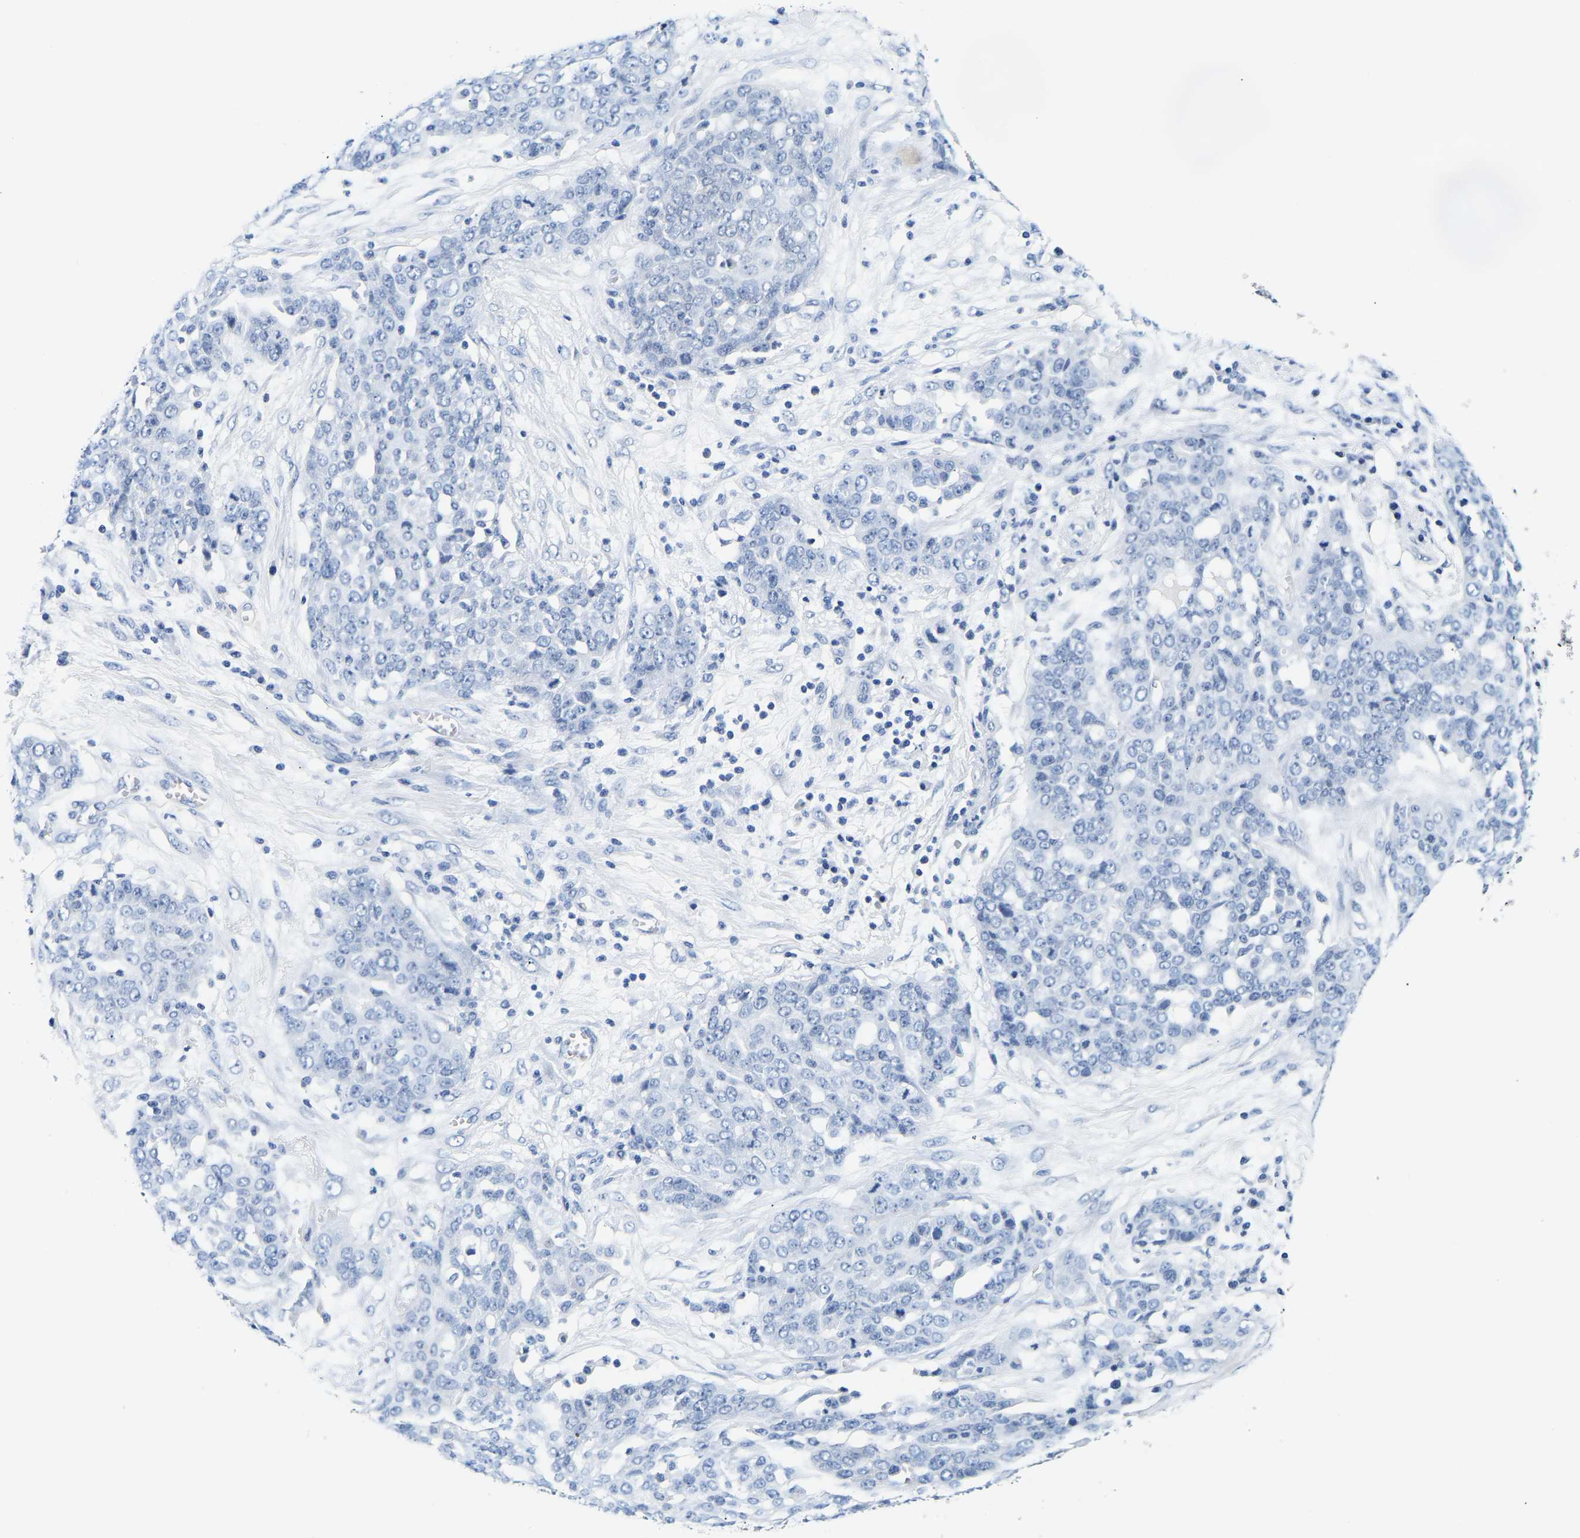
{"staining": {"intensity": "negative", "quantity": "none", "location": "none"}, "tissue": "ovarian cancer", "cell_type": "Tumor cells", "image_type": "cancer", "snomed": [{"axis": "morphology", "description": "Cystadenocarcinoma, serous, NOS"}, {"axis": "topography", "description": "Soft tissue"}, {"axis": "topography", "description": "Ovary"}], "caption": "Immunohistochemistry photomicrograph of neoplastic tissue: ovarian cancer stained with DAB displays no significant protein positivity in tumor cells. (Immunohistochemistry (ihc), brightfield microscopy, high magnification).", "gene": "UCHL3", "patient": {"sex": "female", "age": 57}}